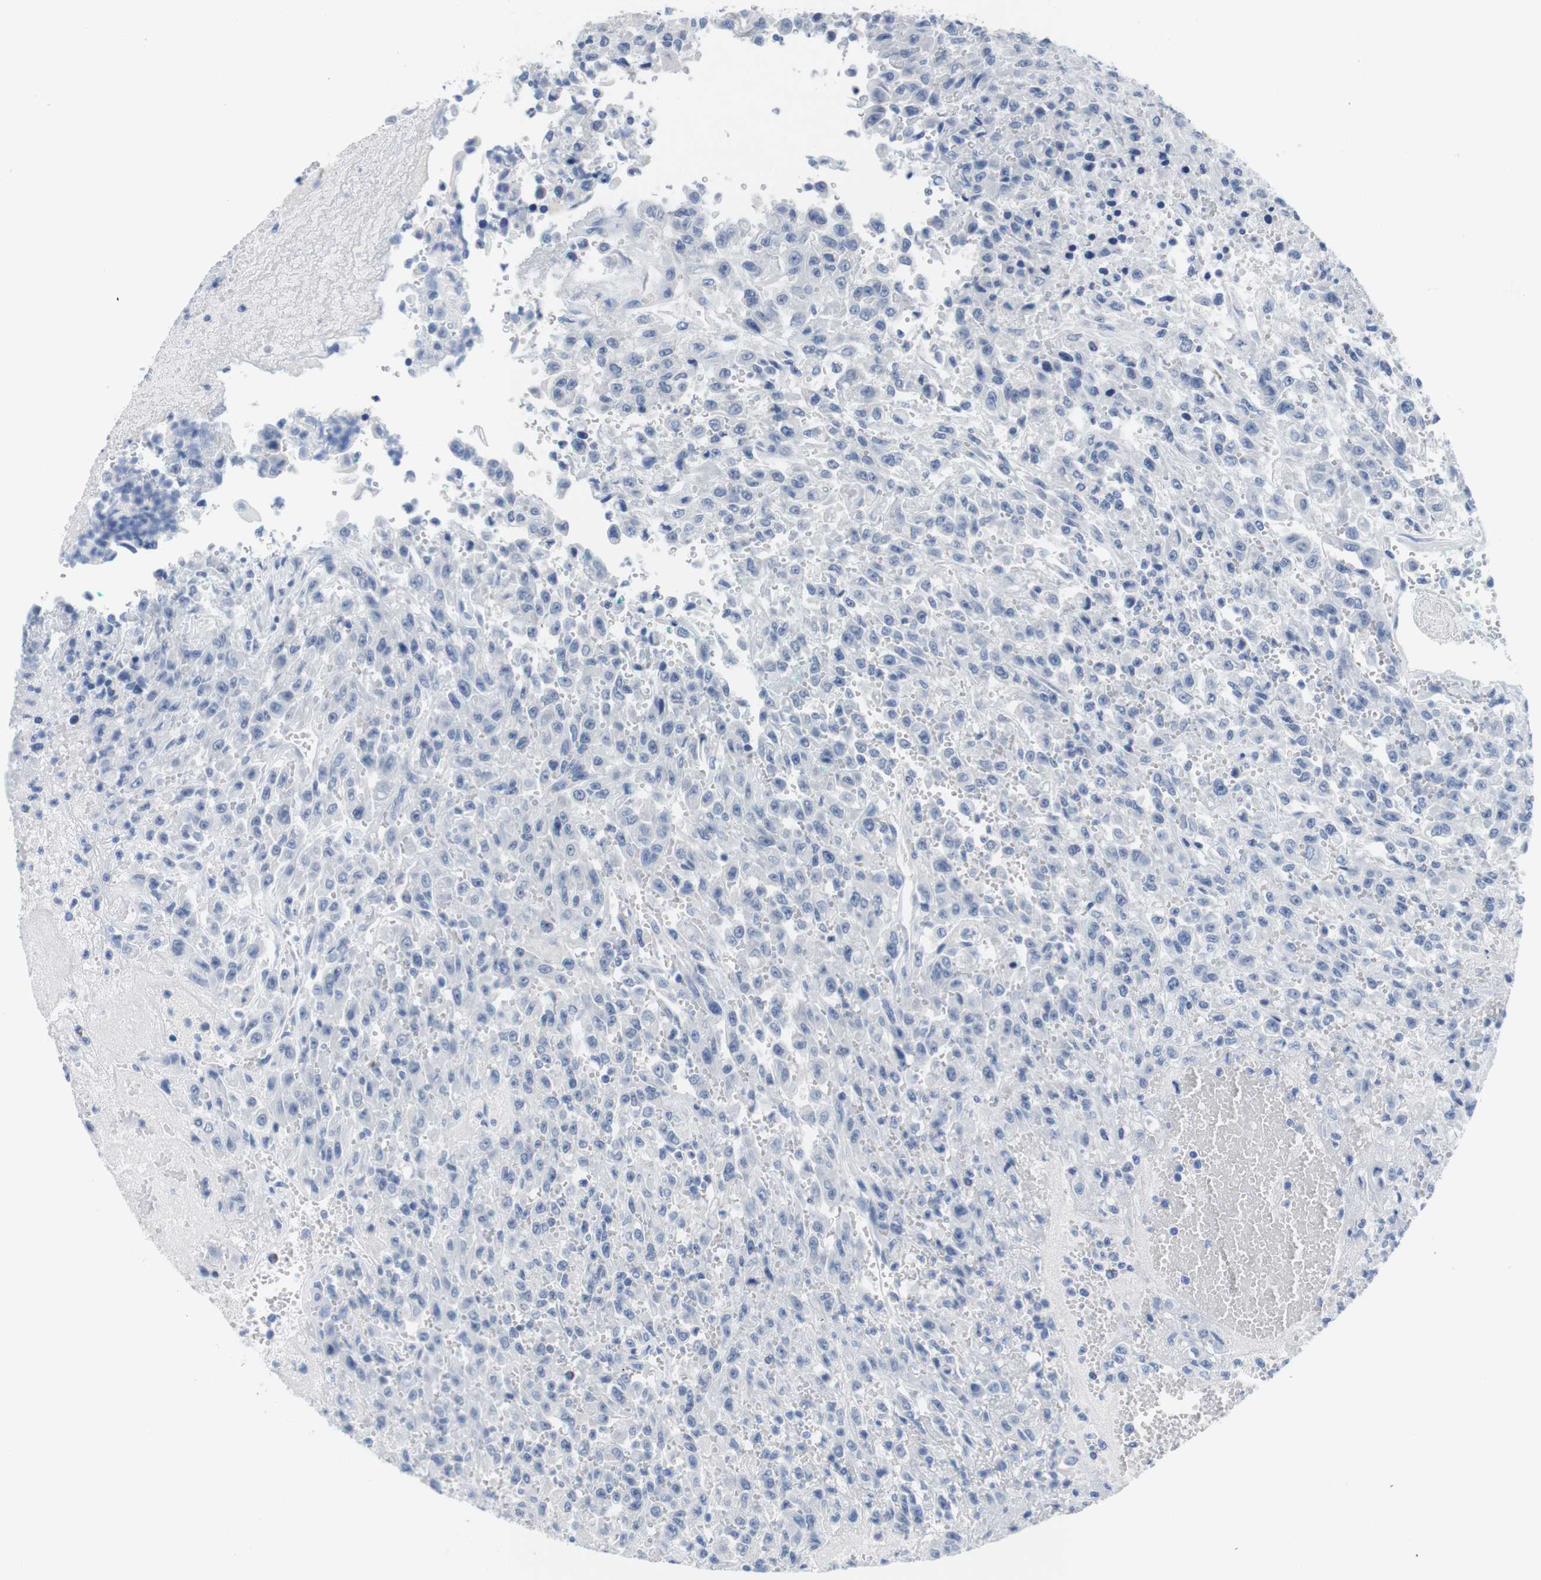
{"staining": {"intensity": "negative", "quantity": "none", "location": "none"}, "tissue": "urothelial cancer", "cell_type": "Tumor cells", "image_type": "cancer", "snomed": [{"axis": "morphology", "description": "Urothelial carcinoma, High grade"}, {"axis": "topography", "description": "Urinary bladder"}], "caption": "The histopathology image demonstrates no staining of tumor cells in high-grade urothelial carcinoma. The staining is performed using DAB brown chromogen with nuclei counter-stained in using hematoxylin.", "gene": "MAP6", "patient": {"sex": "male", "age": 46}}